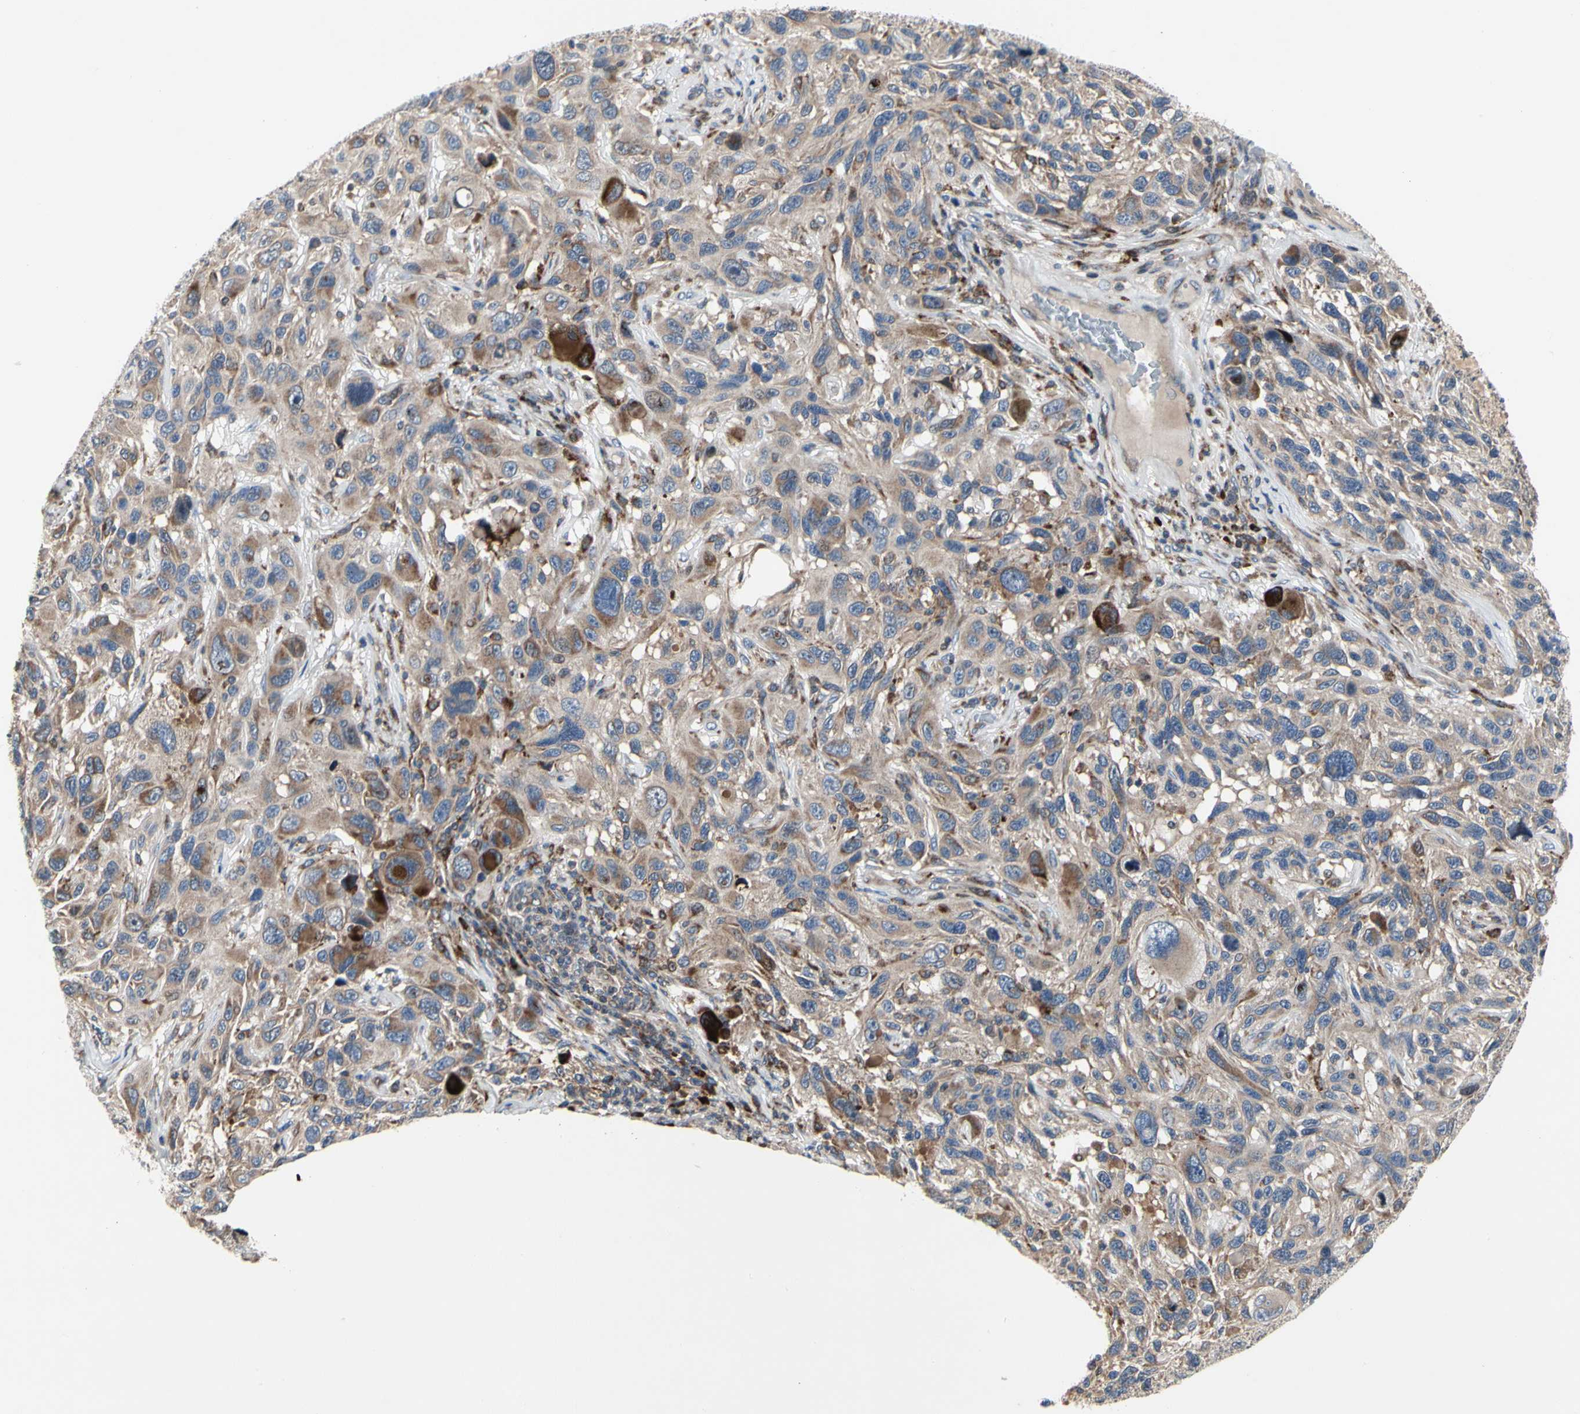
{"staining": {"intensity": "weak", "quantity": ">75%", "location": "cytoplasmic/membranous"}, "tissue": "melanoma", "cell_type": "Tumor cells", "image_type": "cancer", "snomed": [{"axis": "morphology", "description": "Malignant melanoma, NOS"}, {"axis": "topography", "description": "Skin"}], "caption": "Immunohistochemical staining of human malignant melanoma exhibits weak cytoplasmic/membranous protein expression in approximately >75% of tumor cells.", "gene": "MMEL1", "patient": {"sex": "male", "age": 53}}